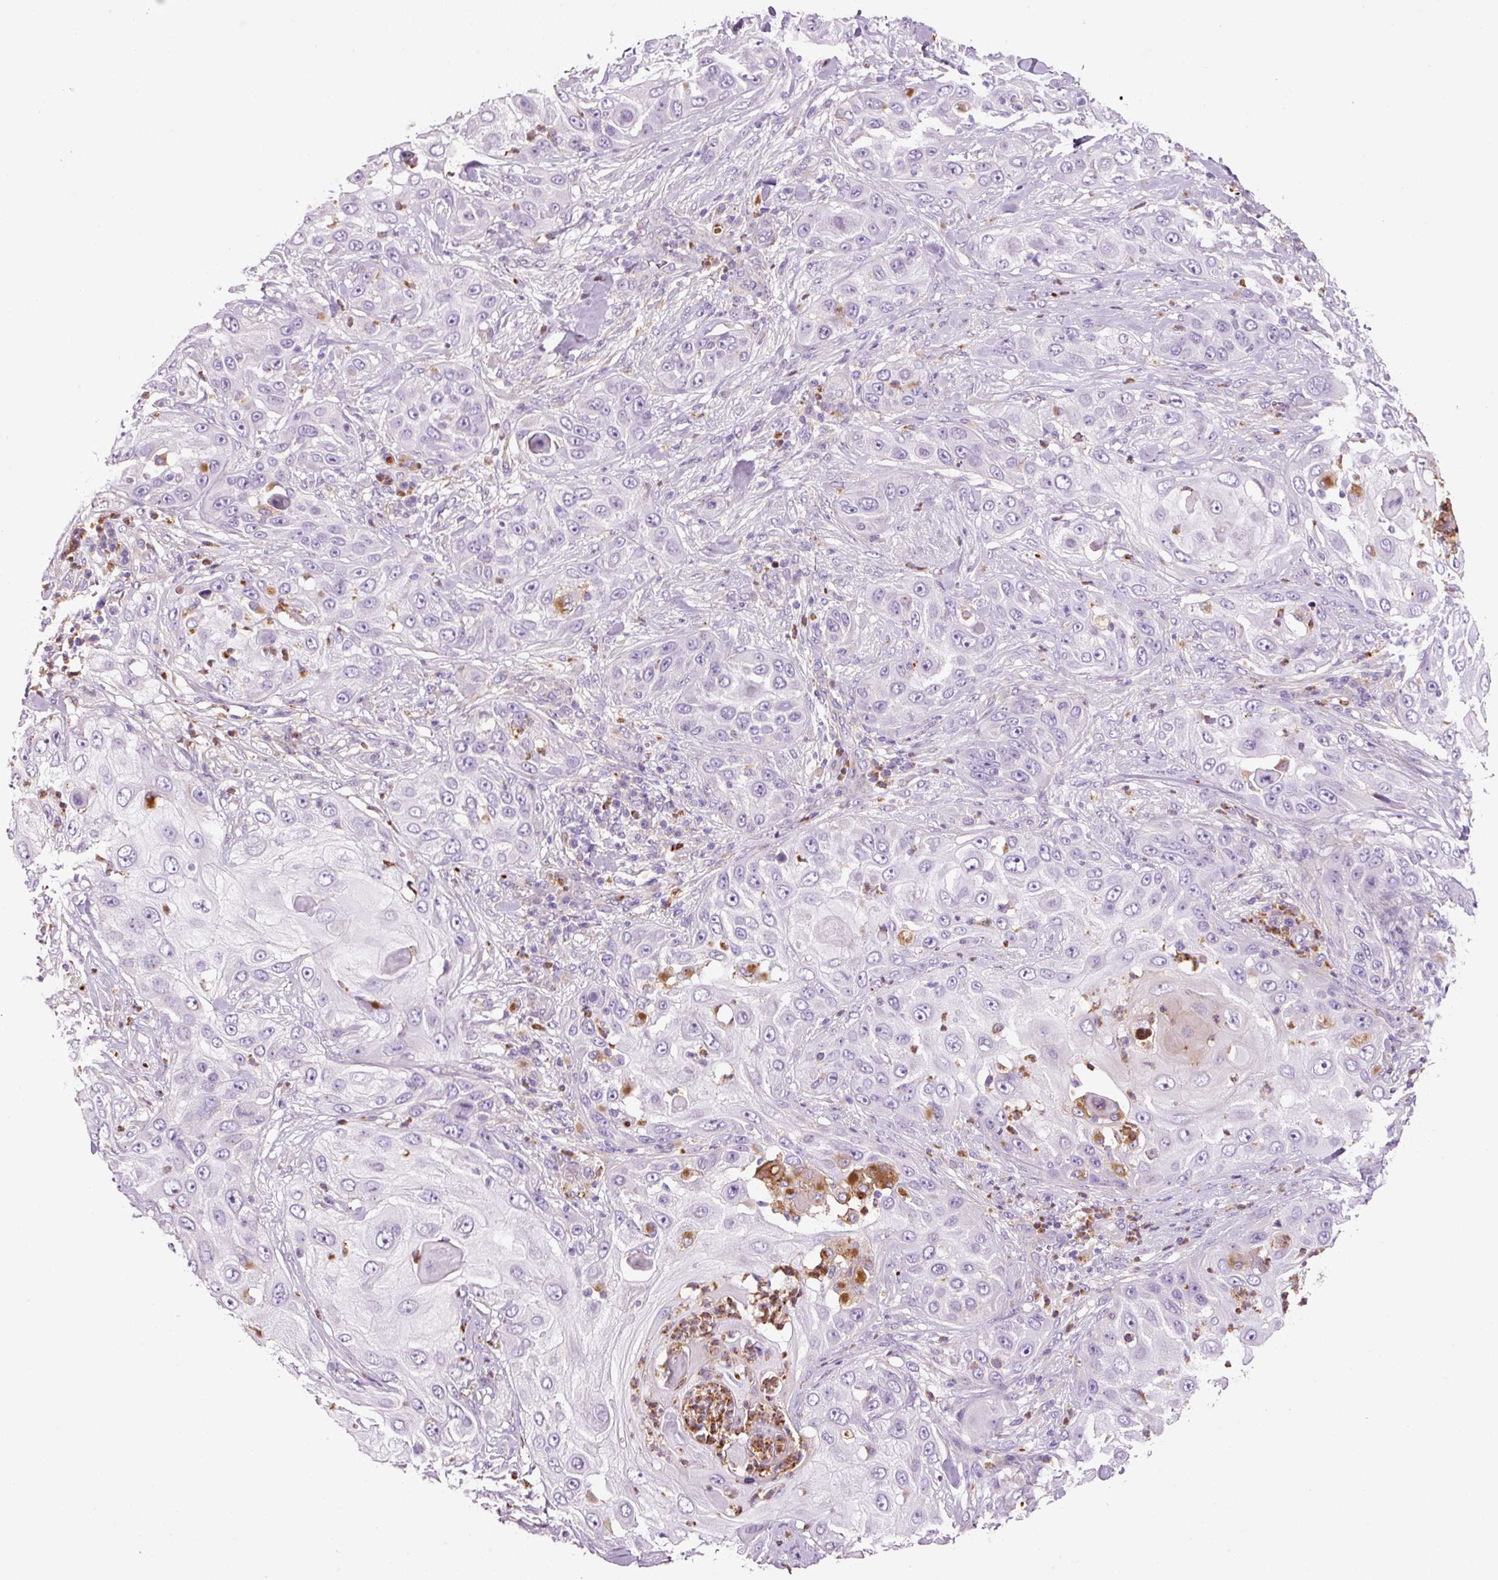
{"staining": {"intensity": "negative", "quantity": "none", "location": "none"}, "tissue": "skin cancer", "cell_type": "Tumor cells", "image_type": "cancer", "snomed": [{"axis": "morphology", "description": "Squamous cell carcinoma, NOS"}, {"axis": "topography", "description": "Skin"}], "caption": "This is an immunohistochemistry (IHC) histopathology image of skin squamous cell carcinoma. There is no staining in tumor cells.", "gene": "TMC8", "patient": {"sex": "female", "age": 44}}